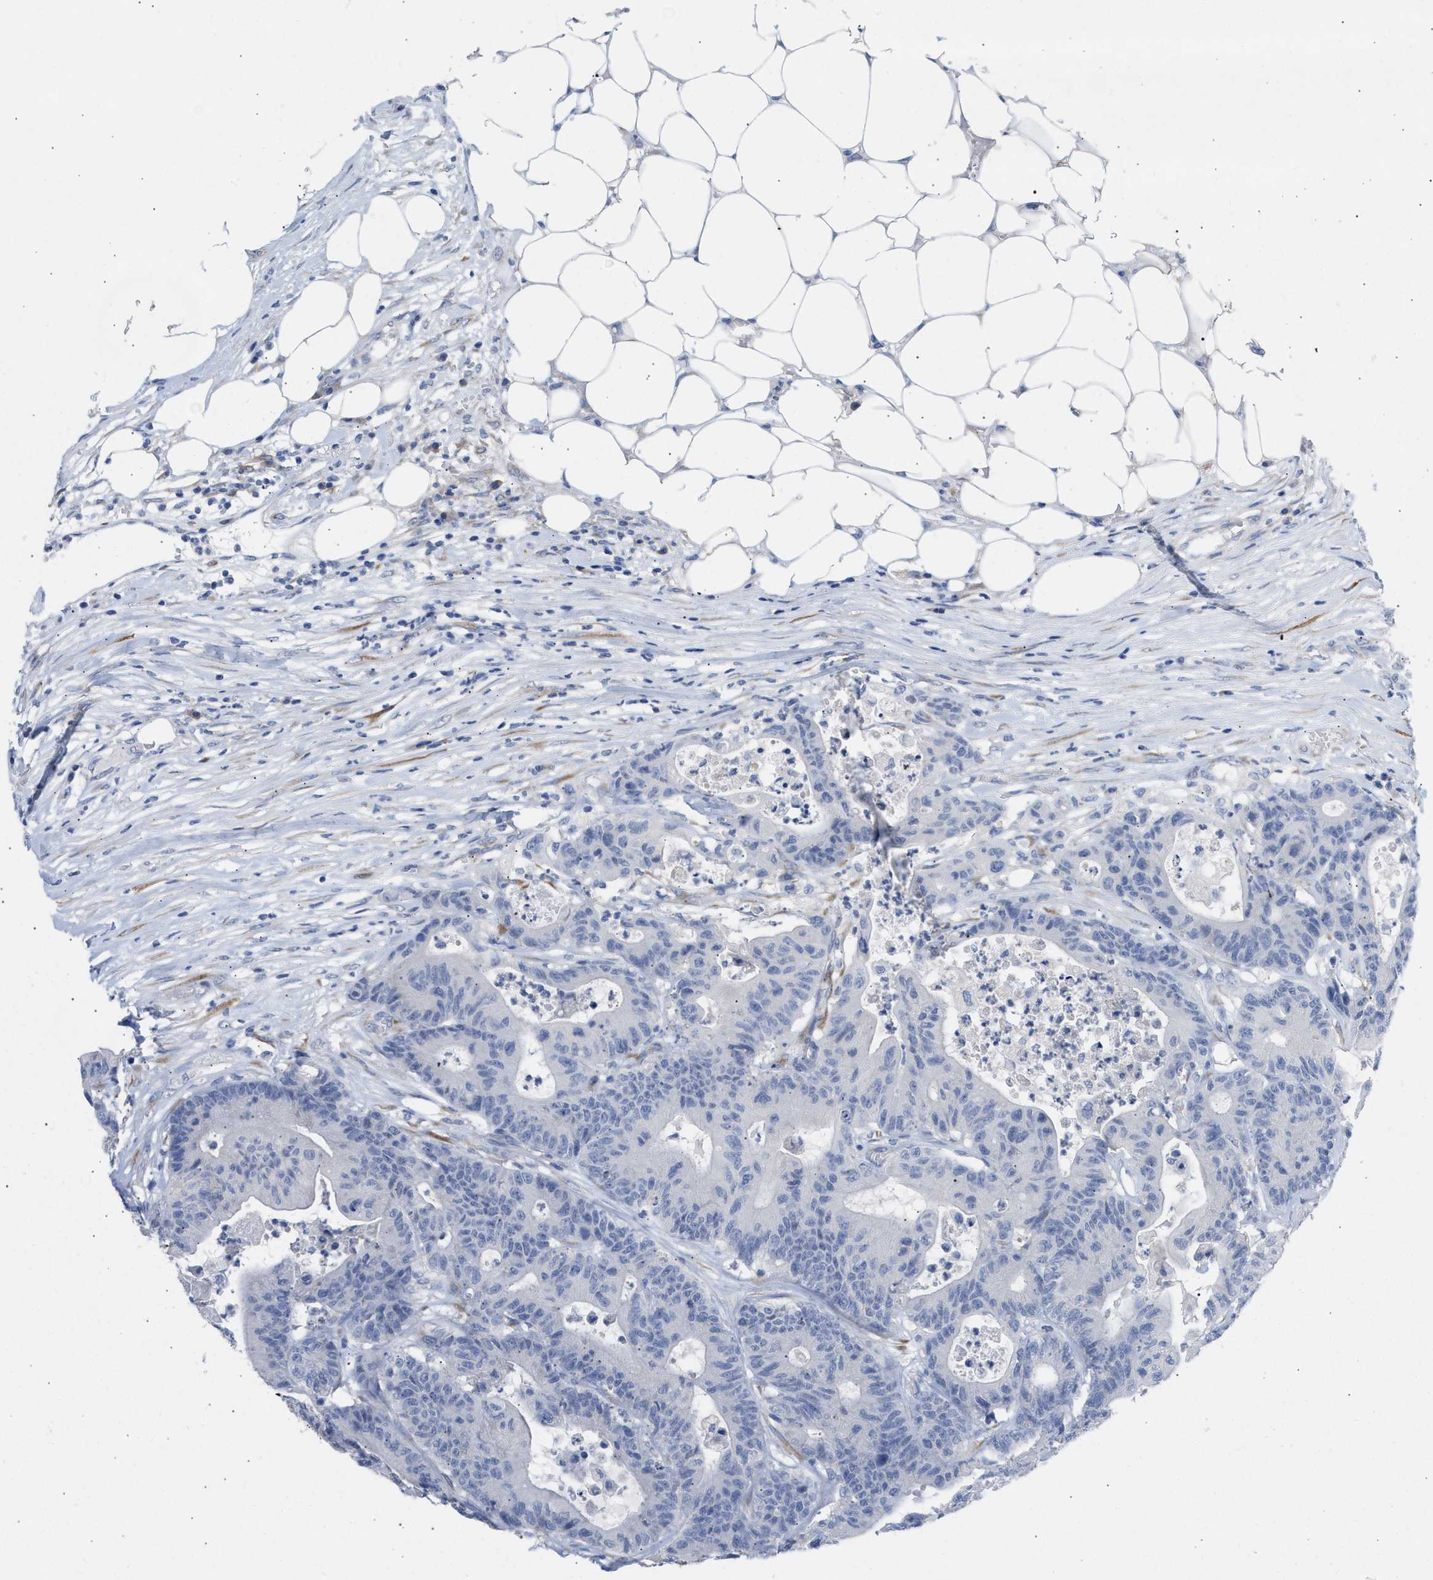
{"staining": {"intensity": "negative", "quantity": "none", "location": "none"}, "tissue": "colorectal cancer", "cell_type": "Tumor cells", "image_type": "cancer", "snomed": [{"axis": "morphology", "description": "Adenocarcinoma, NOS"}, {"axis": "topography", "description": "Colon"}], "caption": "An immunohistochemistry (IHC) image of colorectal cancer is shown. There is no staining in tumor cells of colorectal cancer. Nuclei are stained in blue.", "gene": "SELENOM", "patient": {"sex": "female", "age": 84}}